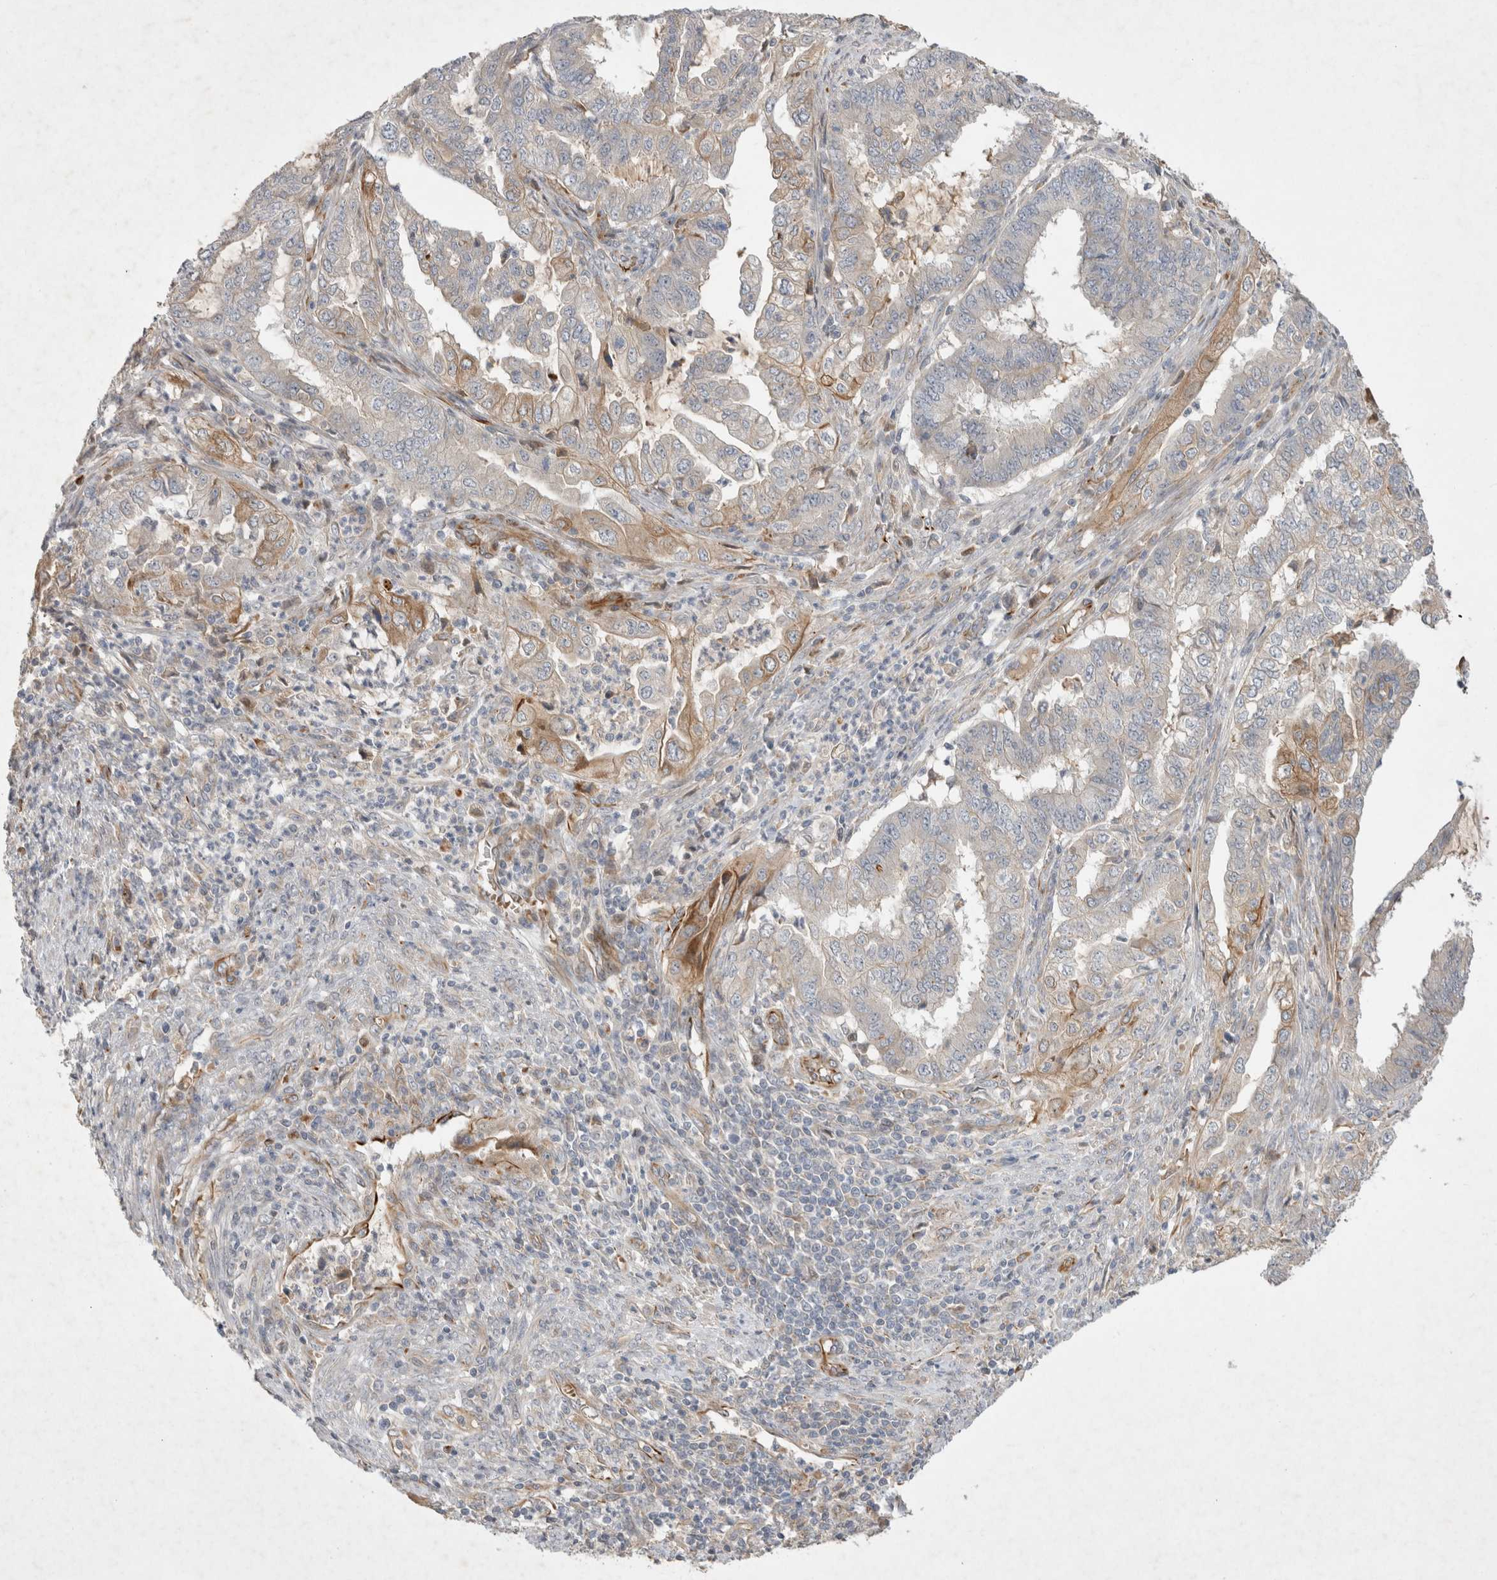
{"staining": {"intensity": "moderate", "quantity": "<25%", "location": "cytoplasmic/membranous"}, "tissue": "endometrial cancer", "cell_type": "Tumor cells", "image_type": "cancer", "snomed": [{"axis": "morphology", "description": "Adenocarcinoma, NOS"}, {"axis": "topography", "description": "Endometrium"}], "caption": "Human endometrial cancer stained with a brown dye demonstrates moderate cytoplasmic/membranous positive staining in approximately <25% of tumor cells.", "gene": "NMU", "patient": {"sex": "female", "age": 51}}